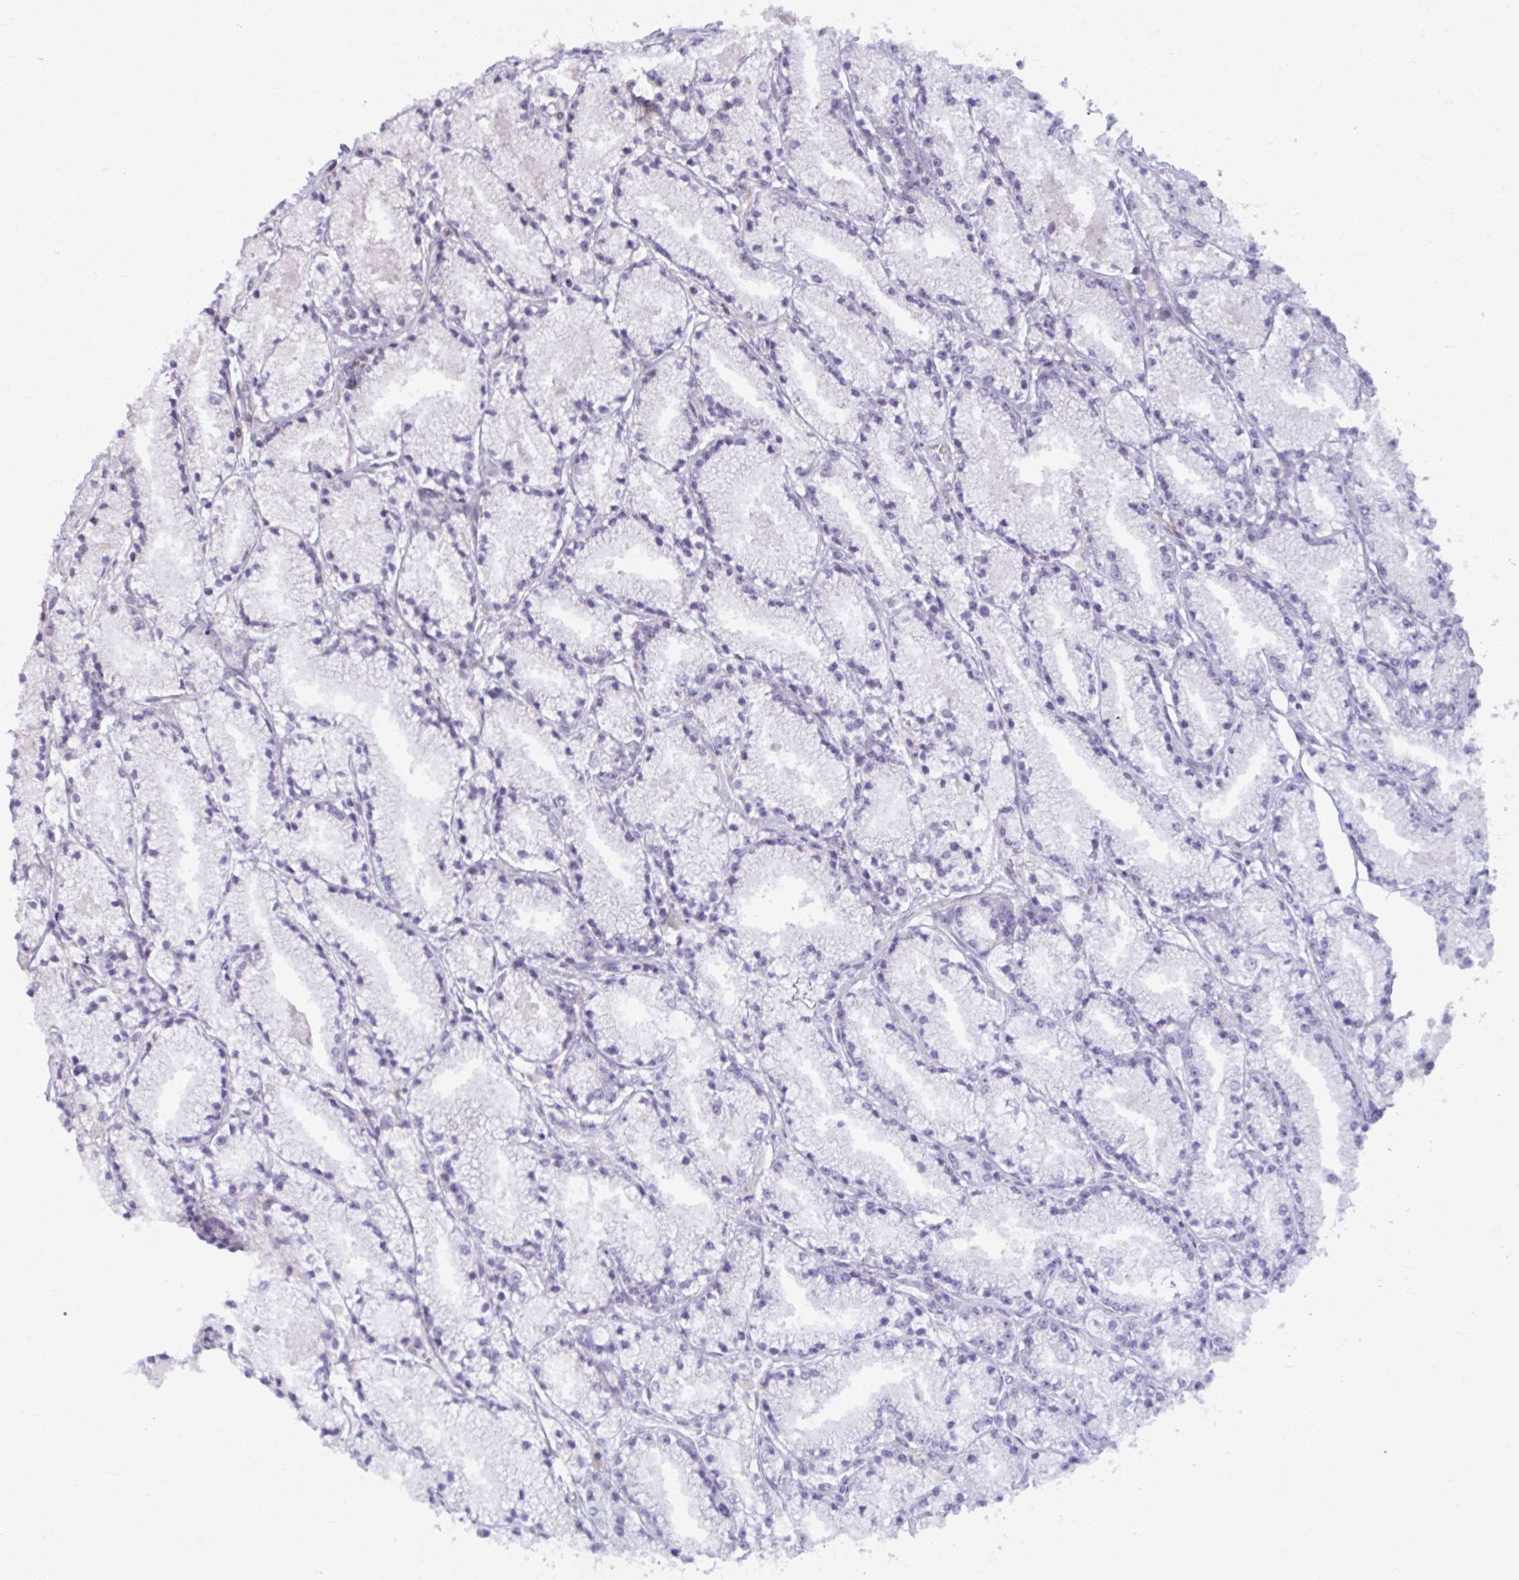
{"staining": {"intensity": "negative", "quantity": "none", "location": "none"}, "tissue": "prostate cancer", "cell_type": "Tumor cells", "image_type": "cancer", "snomed": [{"axis": "morphology", "description": "Adenocarcinoma, High grade"}, {"axis": "topography", "description": "Prostate"}], "caption": "The immunohistochemistry (IHC) micrograph has no significant expression in tumor cells of prostate cancer tissue.", "gene": "MAF1", "patient": {"sex": "male", "age": 63}}